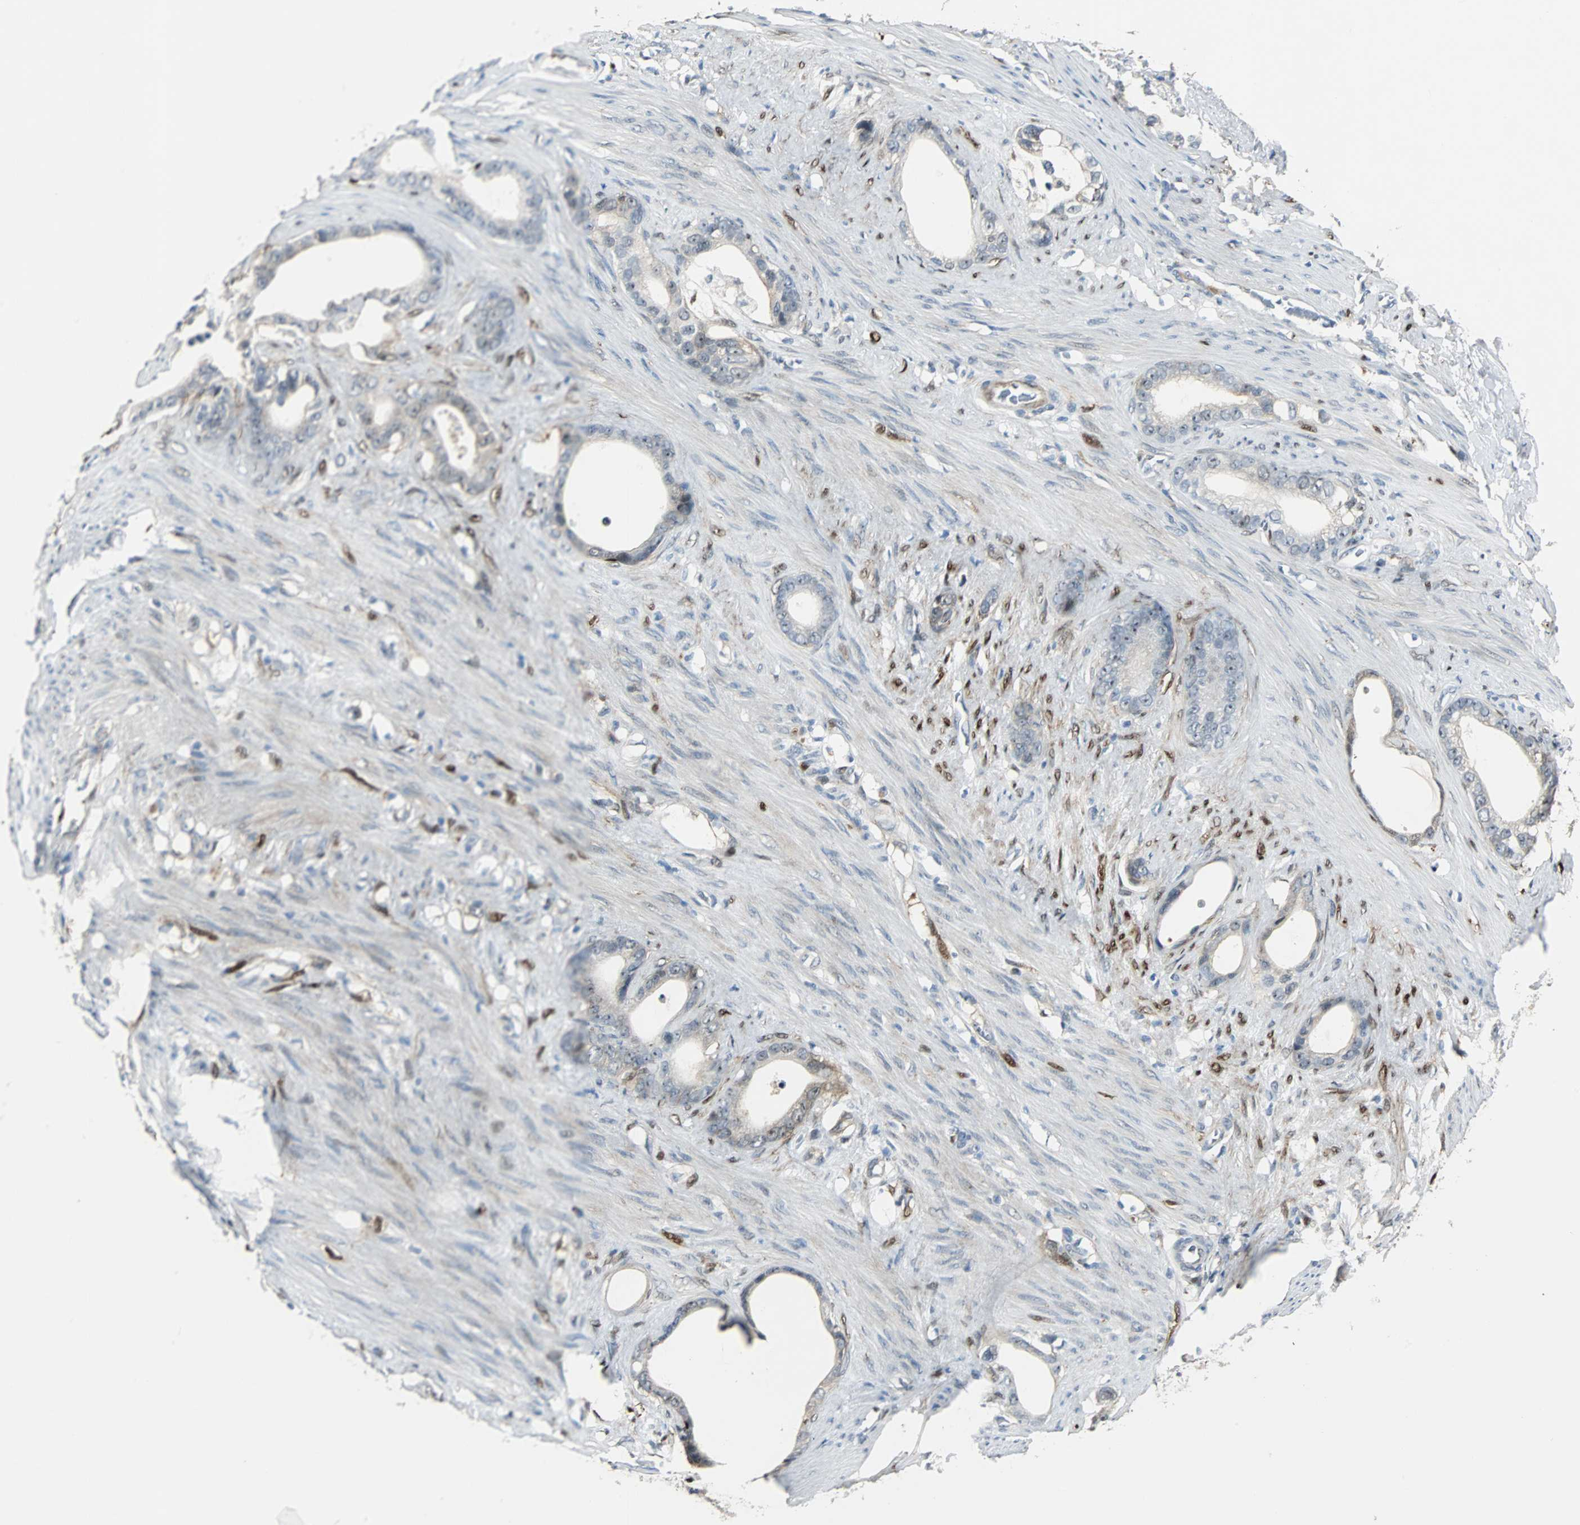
{"staining": {"intensity": "weak", "quantity": "25%-75%", "location": "cytoplasmic/membranous"}, "tissue": "stomach cancer", "cell_type": "Tumor cells", "image_type": "cancer", "snomed": [{"axis": "morphology", "description": "Adenocarcinoma, NOS"}, {"axis": "topography", "description": "Stomach"}], "caption": "There is low levels of weak cytoplasmic/membranous staining in tumor cells of adenocarcinoma (stomach), as demonstrated by immunohistochemical staining (brown color).", "gene": "FHL2", "patient": {"sex": "female", "age": 75}}